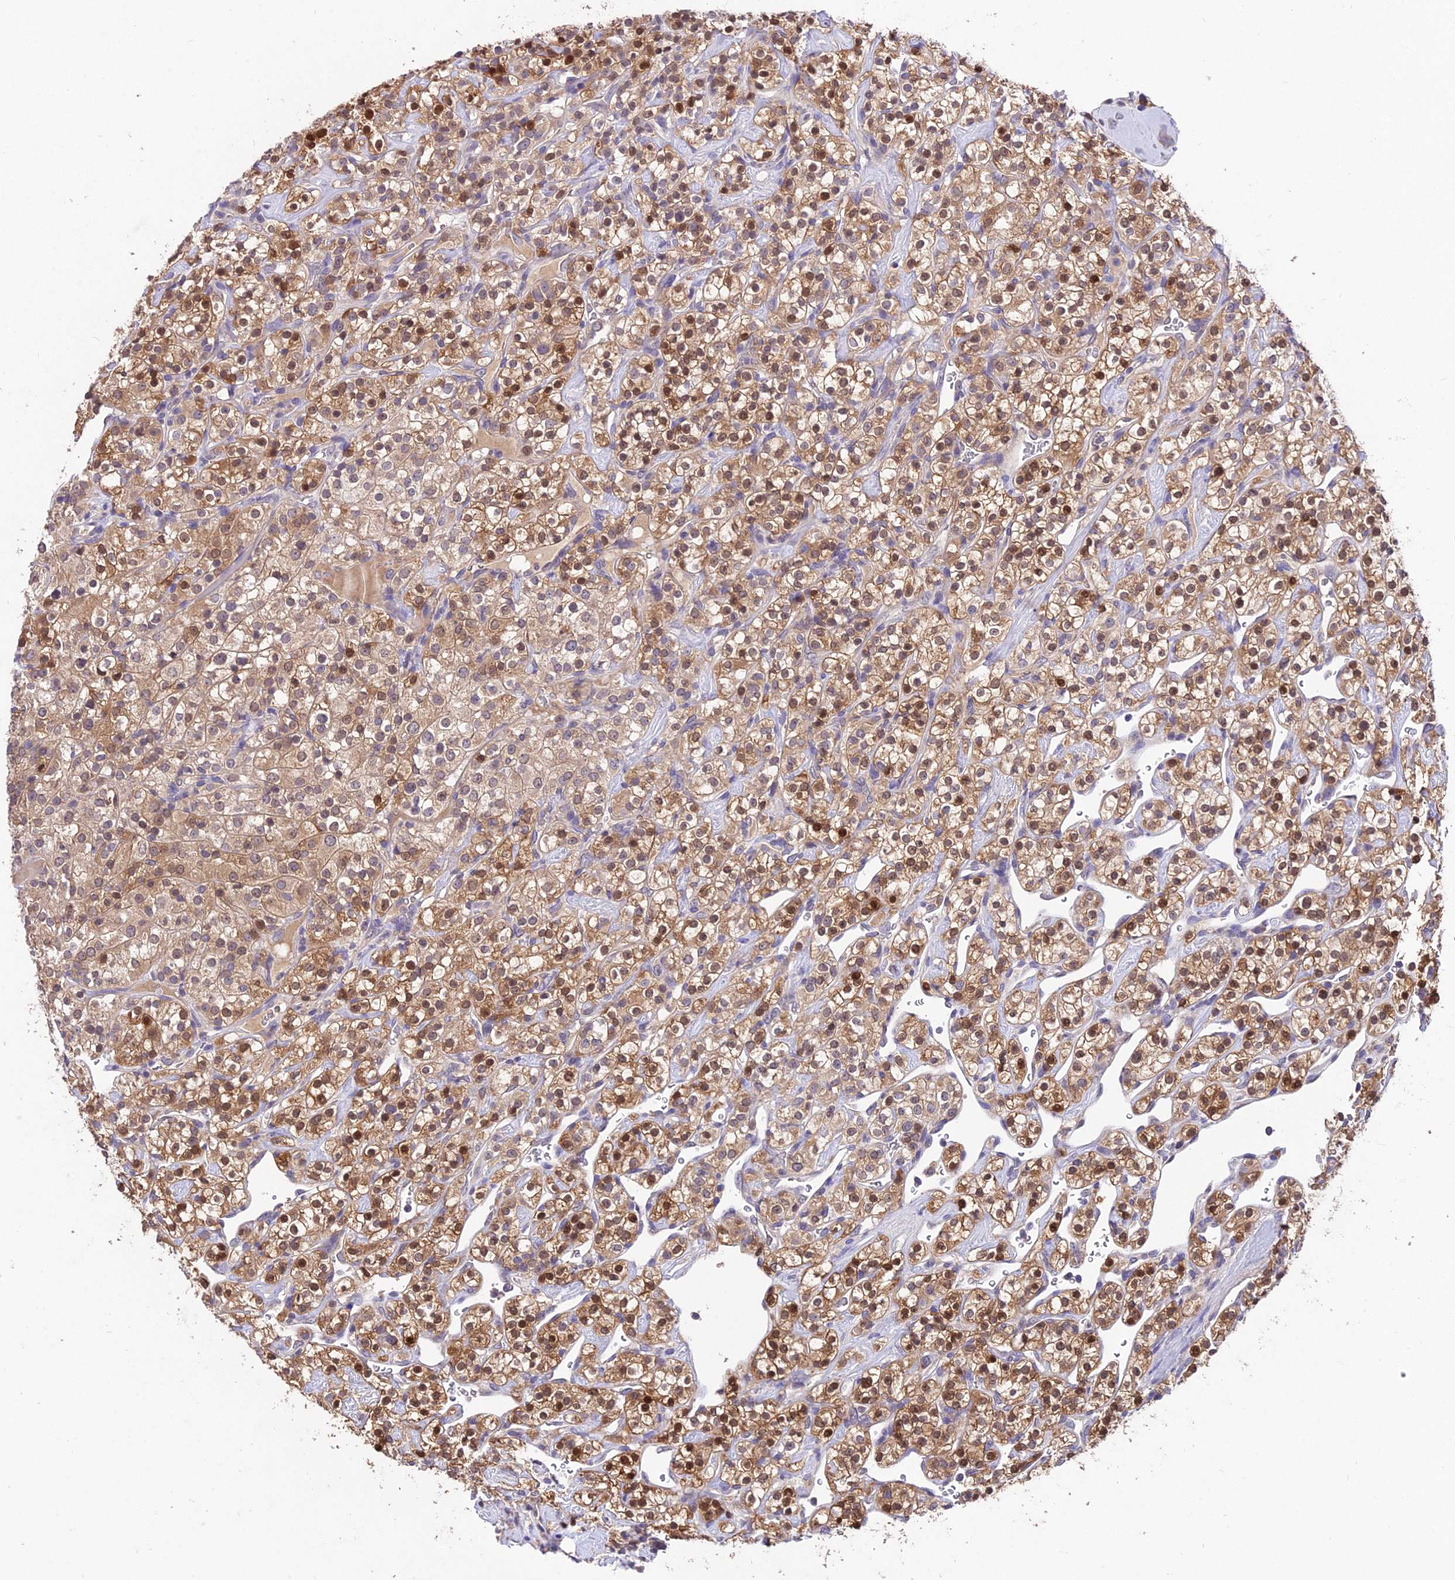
{"staining": {"intensity": "strong", "quantity": ">75%", "location": "cytoplasmic/membranous,nuclear"}, "tissue": "renal cancer", "cell_type": "Tumor cells", "image_type": "cancer", "snomed": [{"axis": "morphology", "description": "Adenocarcinoma, NOS"}, {"axis": "topography", "description": "Kidney"}], "caption": "Immunohistochemical staining of renal cancer exhibits high levels of strong cytoplasmic/membranous and nuclear protein expression in approximately >75% of tumor cells. Immunohistochemistry stains the protein in brown and the nuclei are stained blue.", "gene": "PGK1", "patient": {"sex": "male", "age": 77}}